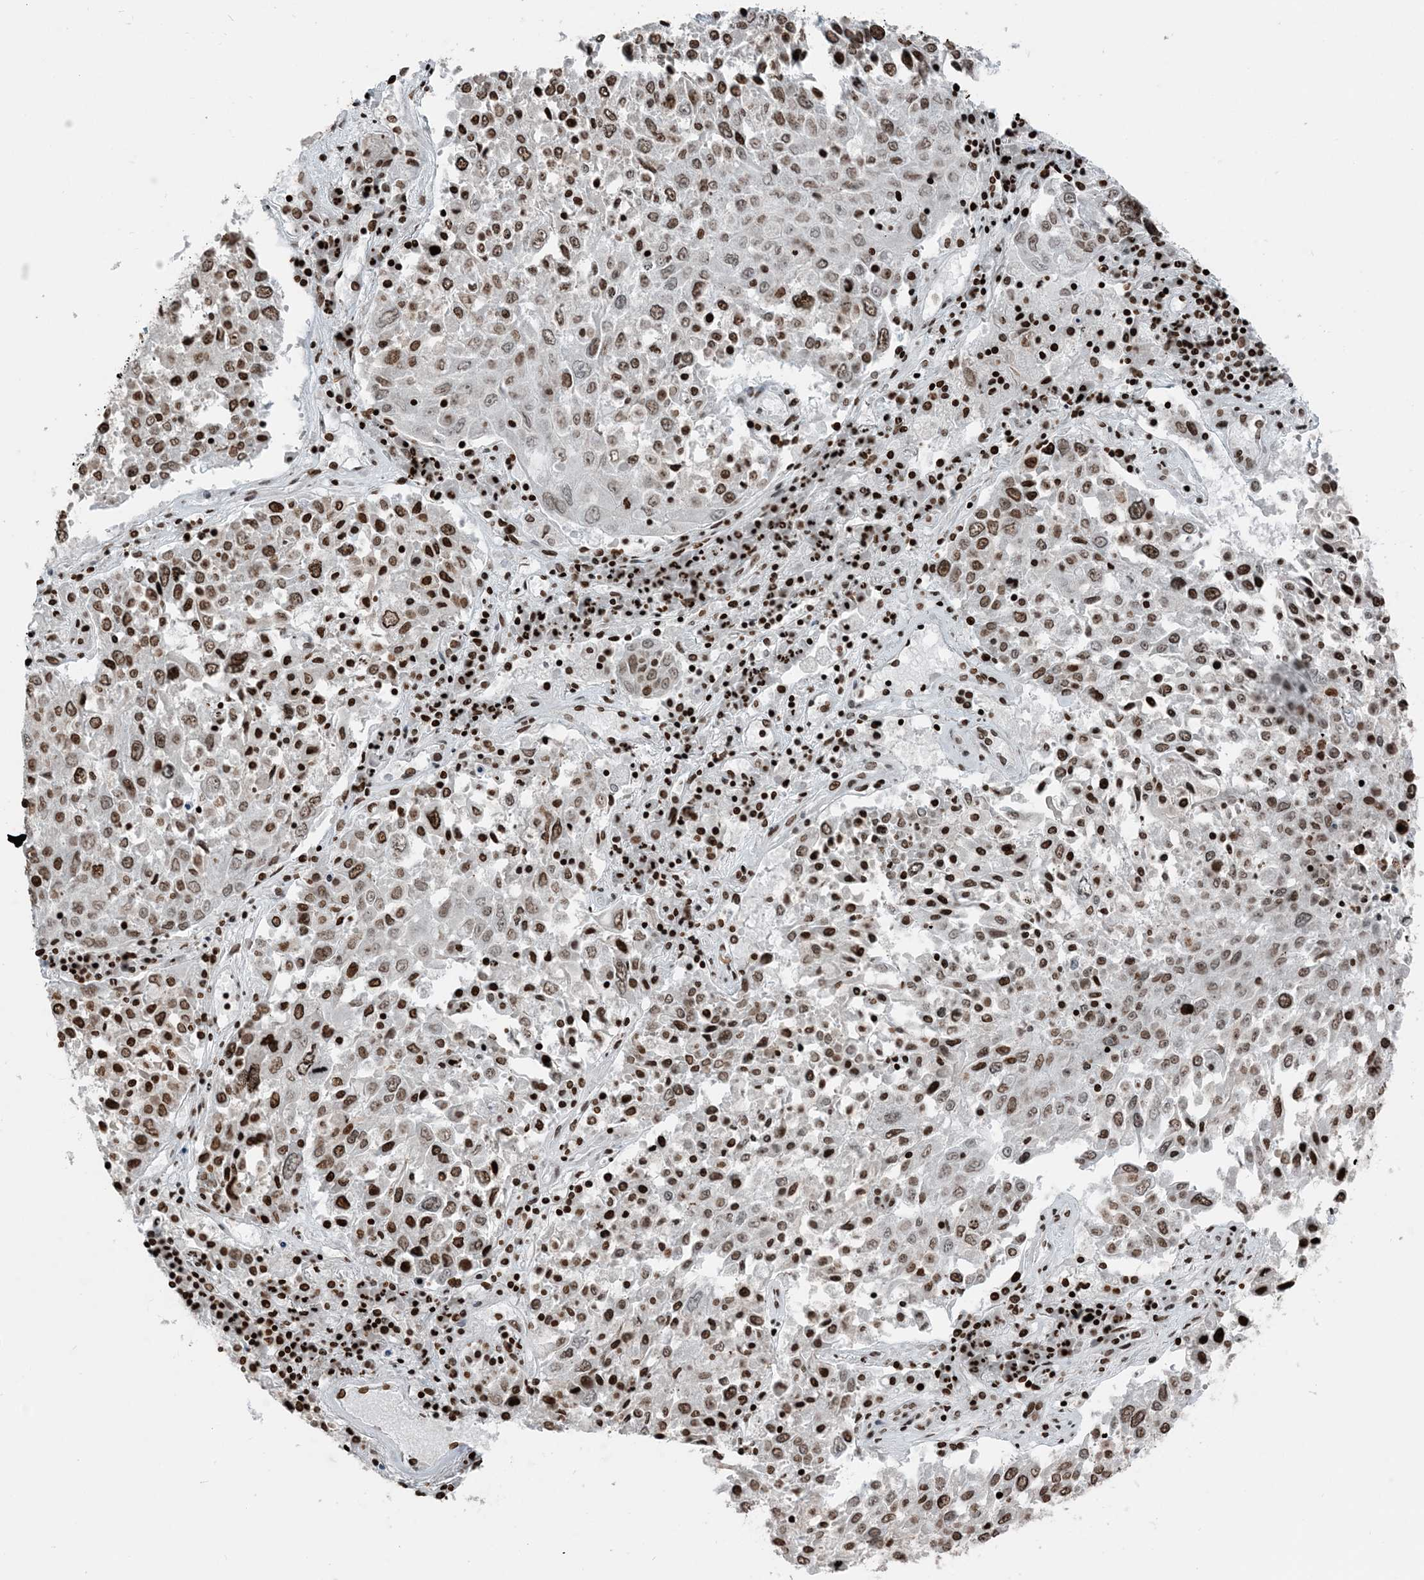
{"staining": {"intensity": "moderate", "quantity": ">75%", "location": "nuclear"}, "tissue": "lung cancer", "cell_type": "Tumor cells", "image_type": "cancer", "snomed": [{"axis": "morphology", "description": "Squamous cell carcinoma, NOS"}, {"axis": "topography", "description": "Lung"}], "caption": "Lung cancer stained with a brown dye demonstrates moderate nuclear positive positivity in about >75% of tumor cells.", "gene": "H3-3B", "patient": {"sex": "male", "age": 65}}